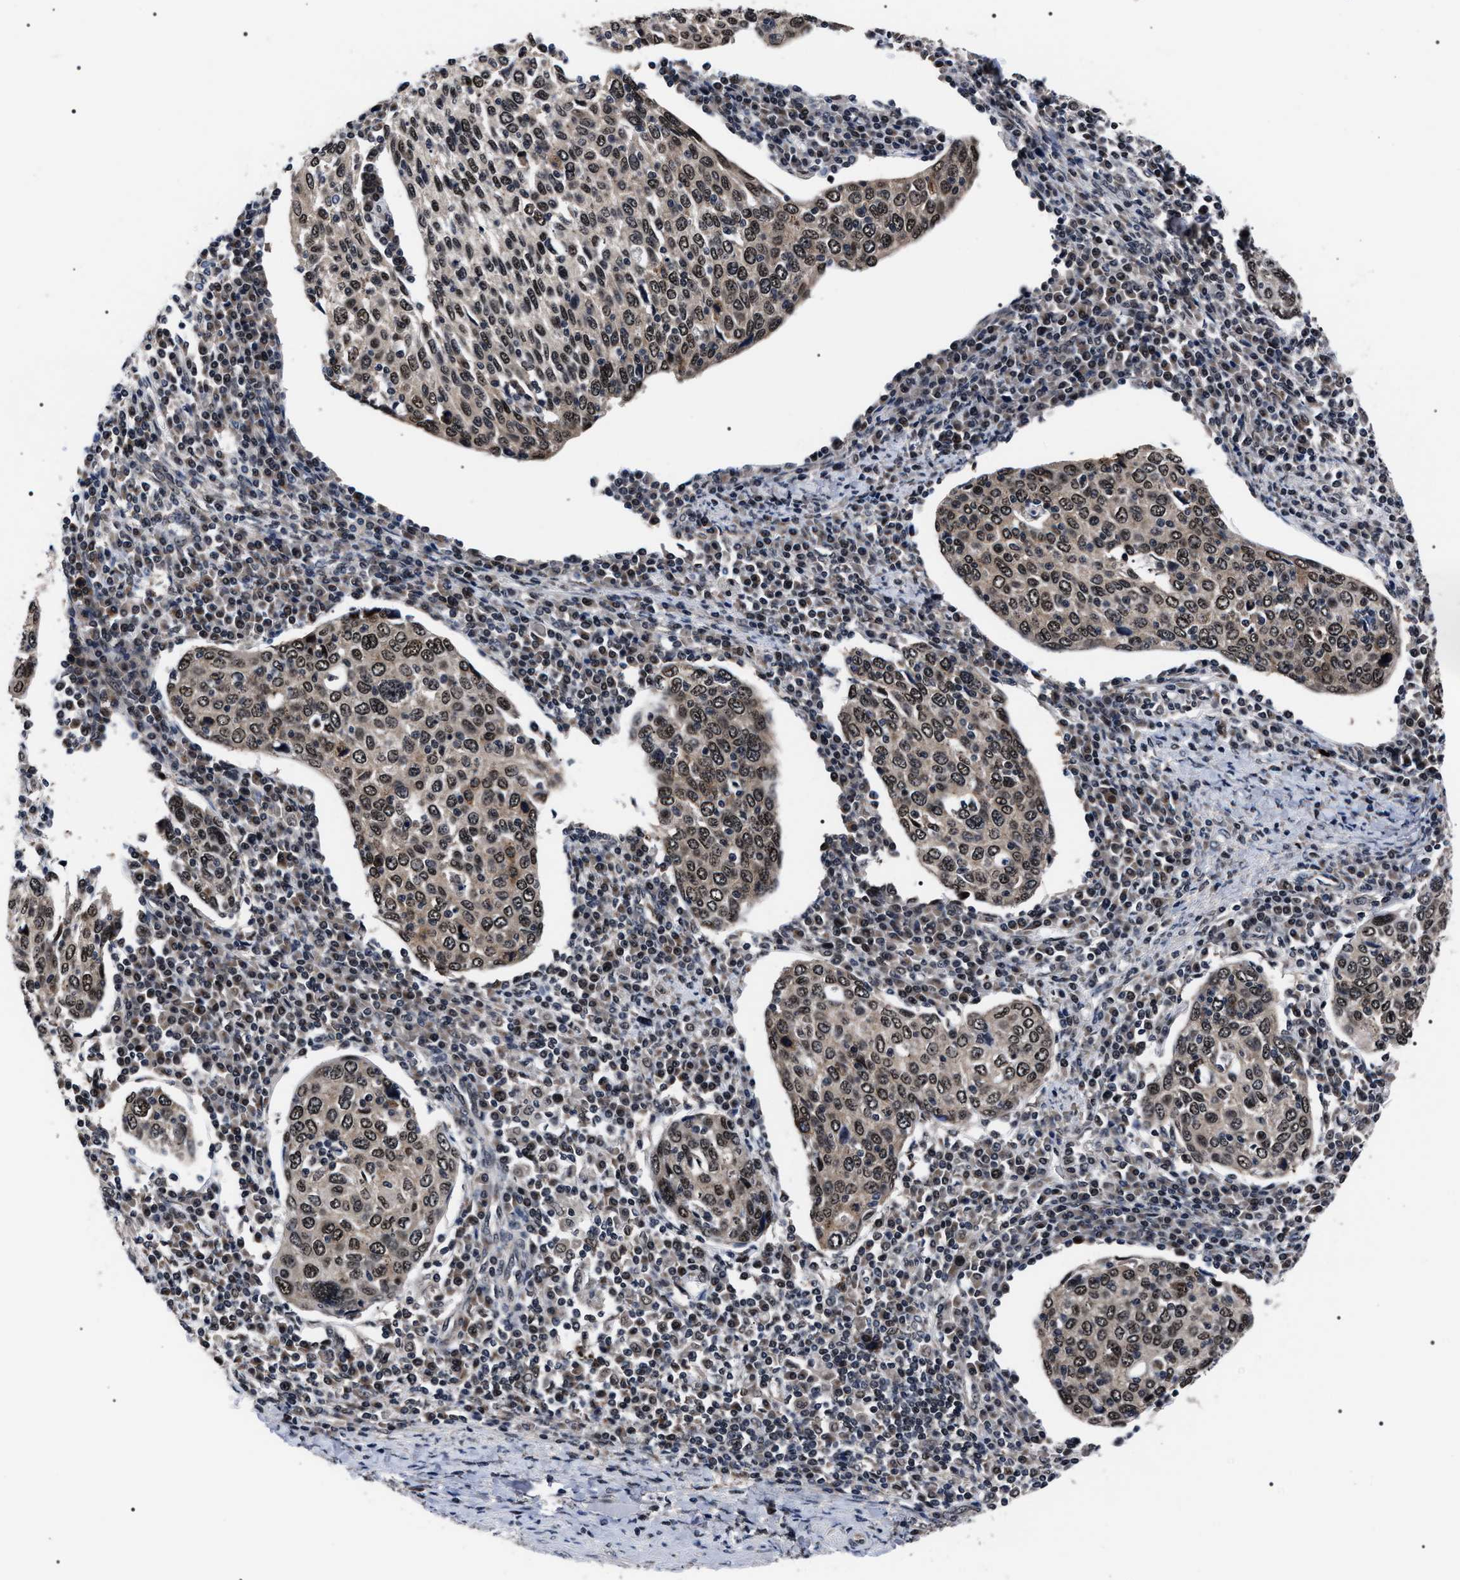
{"staining": {"intensity": "weak", "quantity": ">75%", "location": "cytoplasmic/membranous,nuclear"}, "tissue": "cervical cancer", "cell_type": "Tumor cells", "image_type": "cancer", "snomed": [{"axis": "morphology", "description": "Squamous cell carcinoma, NOS"}, {"axis": "topography", "description": "Cervix"}], "caption": "Brown immunohistochemical staining in human cervical cancer (squamous cell carcinoma) shows weak cytoplasmic/membranous and nuclear staining in about >75% of tumor cells.", "gene": "CSNK2A1", "patient": {"sex": "female", "age": 40}}